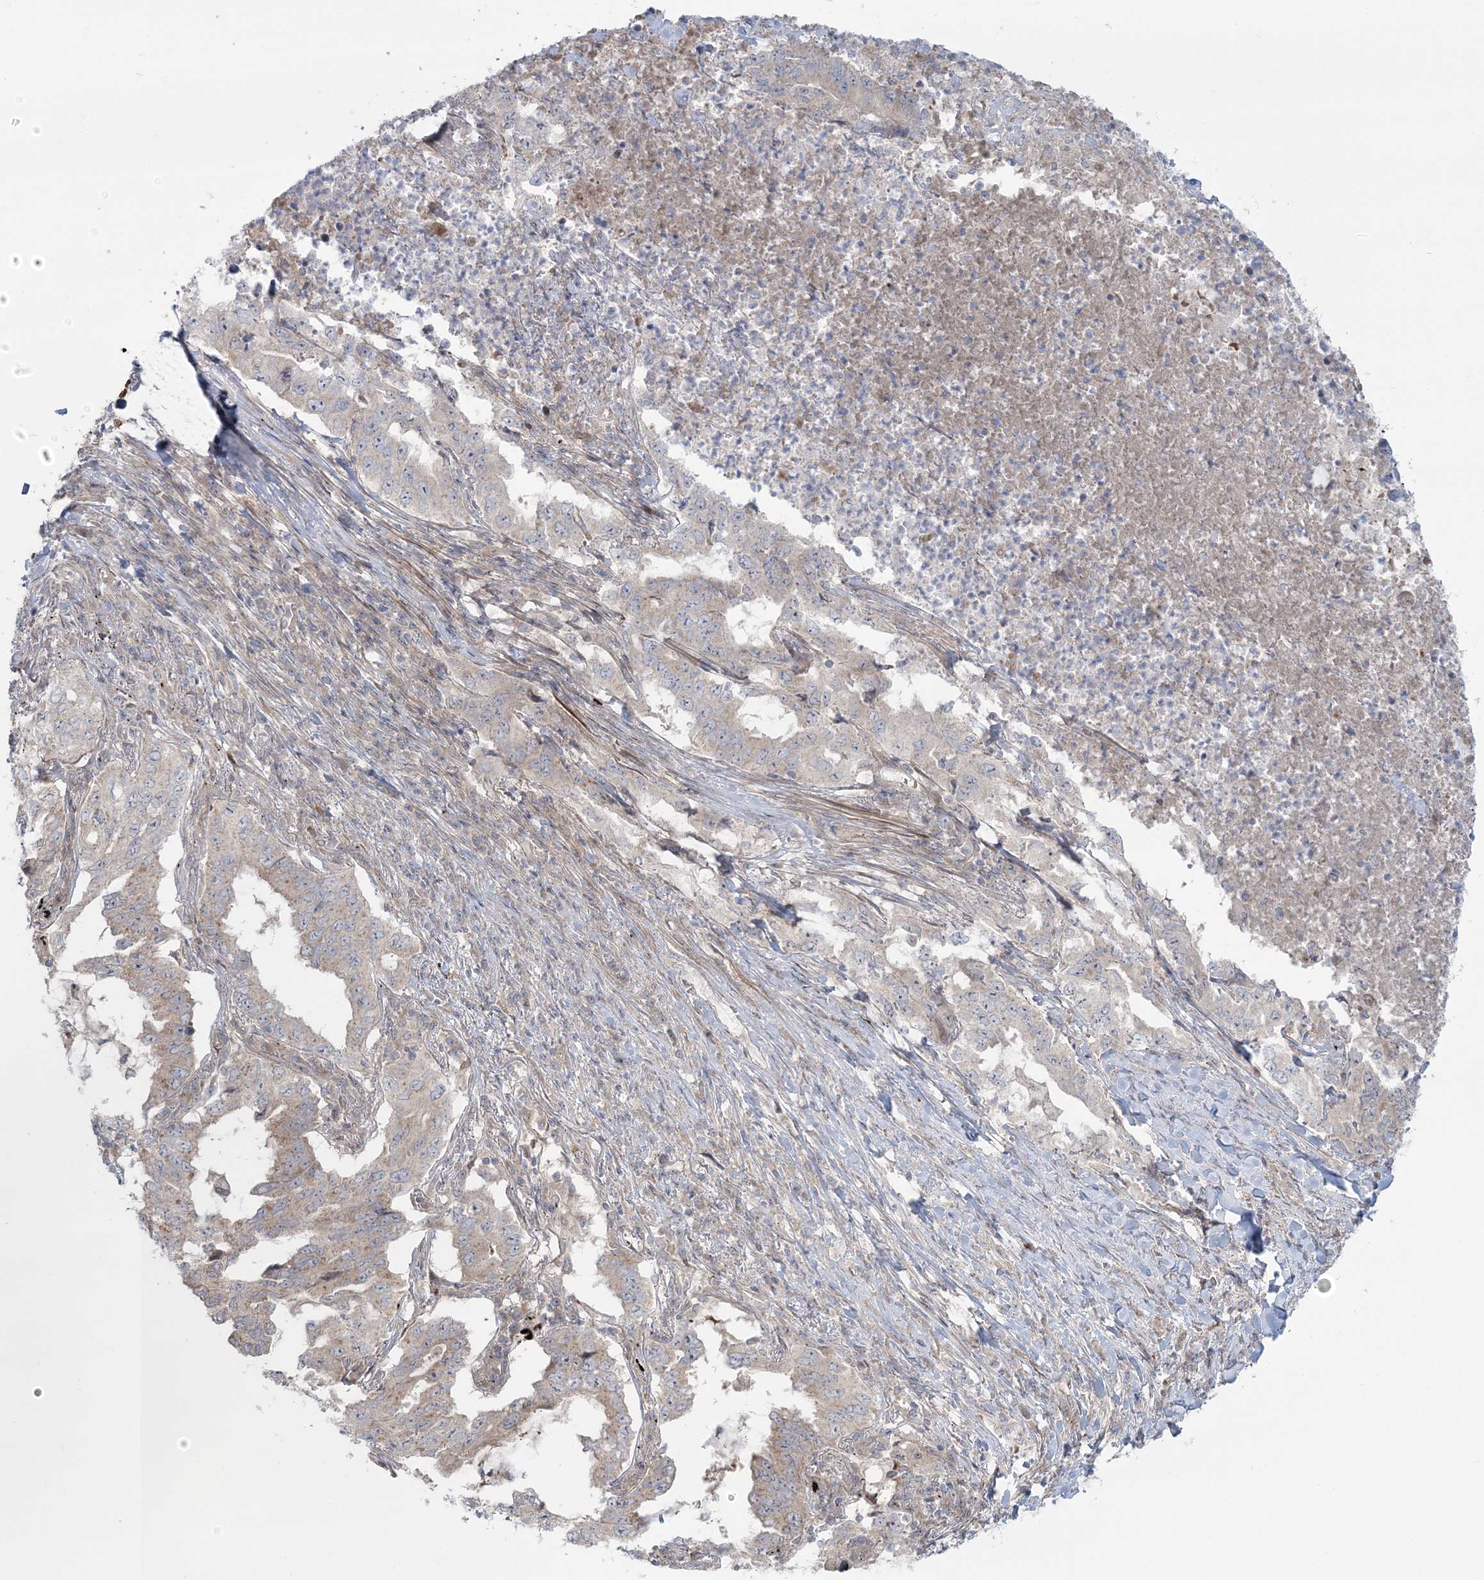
{"staining": {"intensity": "weak", "quantity": "<25%", "location": "cytoplasmic/membranous"}, "tissue": "lung cancer", "cell_type": "Tumor cells", "image_type": "cancer", "snomed": [{"axis": "morphology", "description": "Adenocarcinoma, NOS"}, {"axis": "topography", "description": "Lung"}], "caption": "The micrograph demonstrates no staining of tumor cells in lung cancer (adenocarcinoma).", "gene": "NUDT9", "patient": {"sex": "female", "age": 51}}